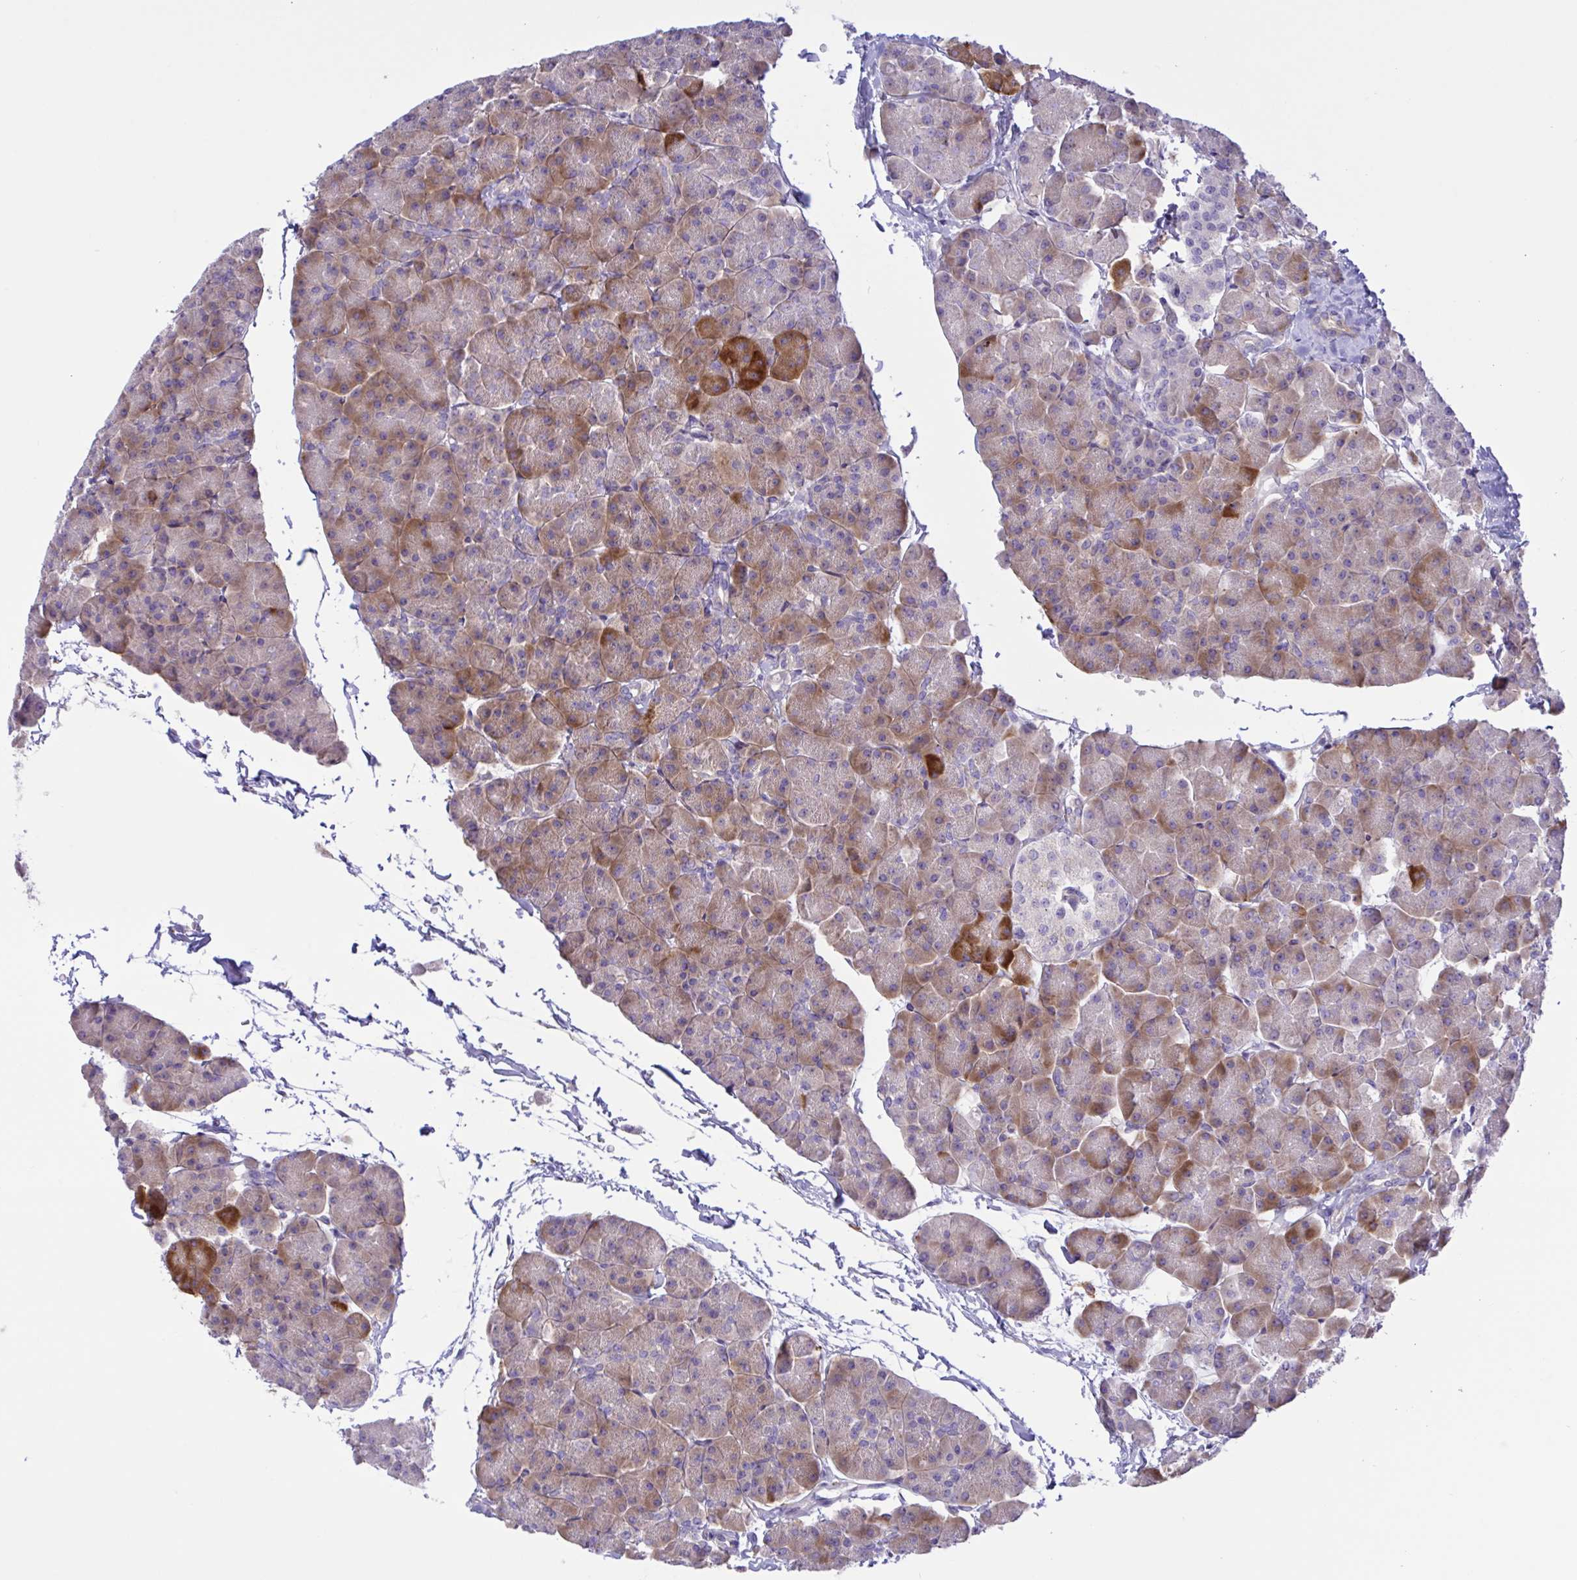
{"staining": {"intensity": "moderate", "quantity": "25%-75%", "location": "cytoplasmic/membranous"}, "tissue": "pancreas", "cell_type": "Exocrine glandular cells", "image_type": "normal", "snomed": [{"axis": "morphology", "description": "Normal tissue, NOS"}, {"axis": "topography", "description": "Pancreas"}, {"axis": "topography", "description": "Peripheral nerve tissue"}], "caption": "Protein analysis of unremarkable pancreas displays moderate cytoplasmic/membranous staining in about 25%-75% of exocrine glandular cells. (DAB (3,3'-diaminobenzidine) IHC, brown staining for protein, blue staining for nuclei).", "gene": "DSC3", "patient": {"sex": "male", "age": 54}}